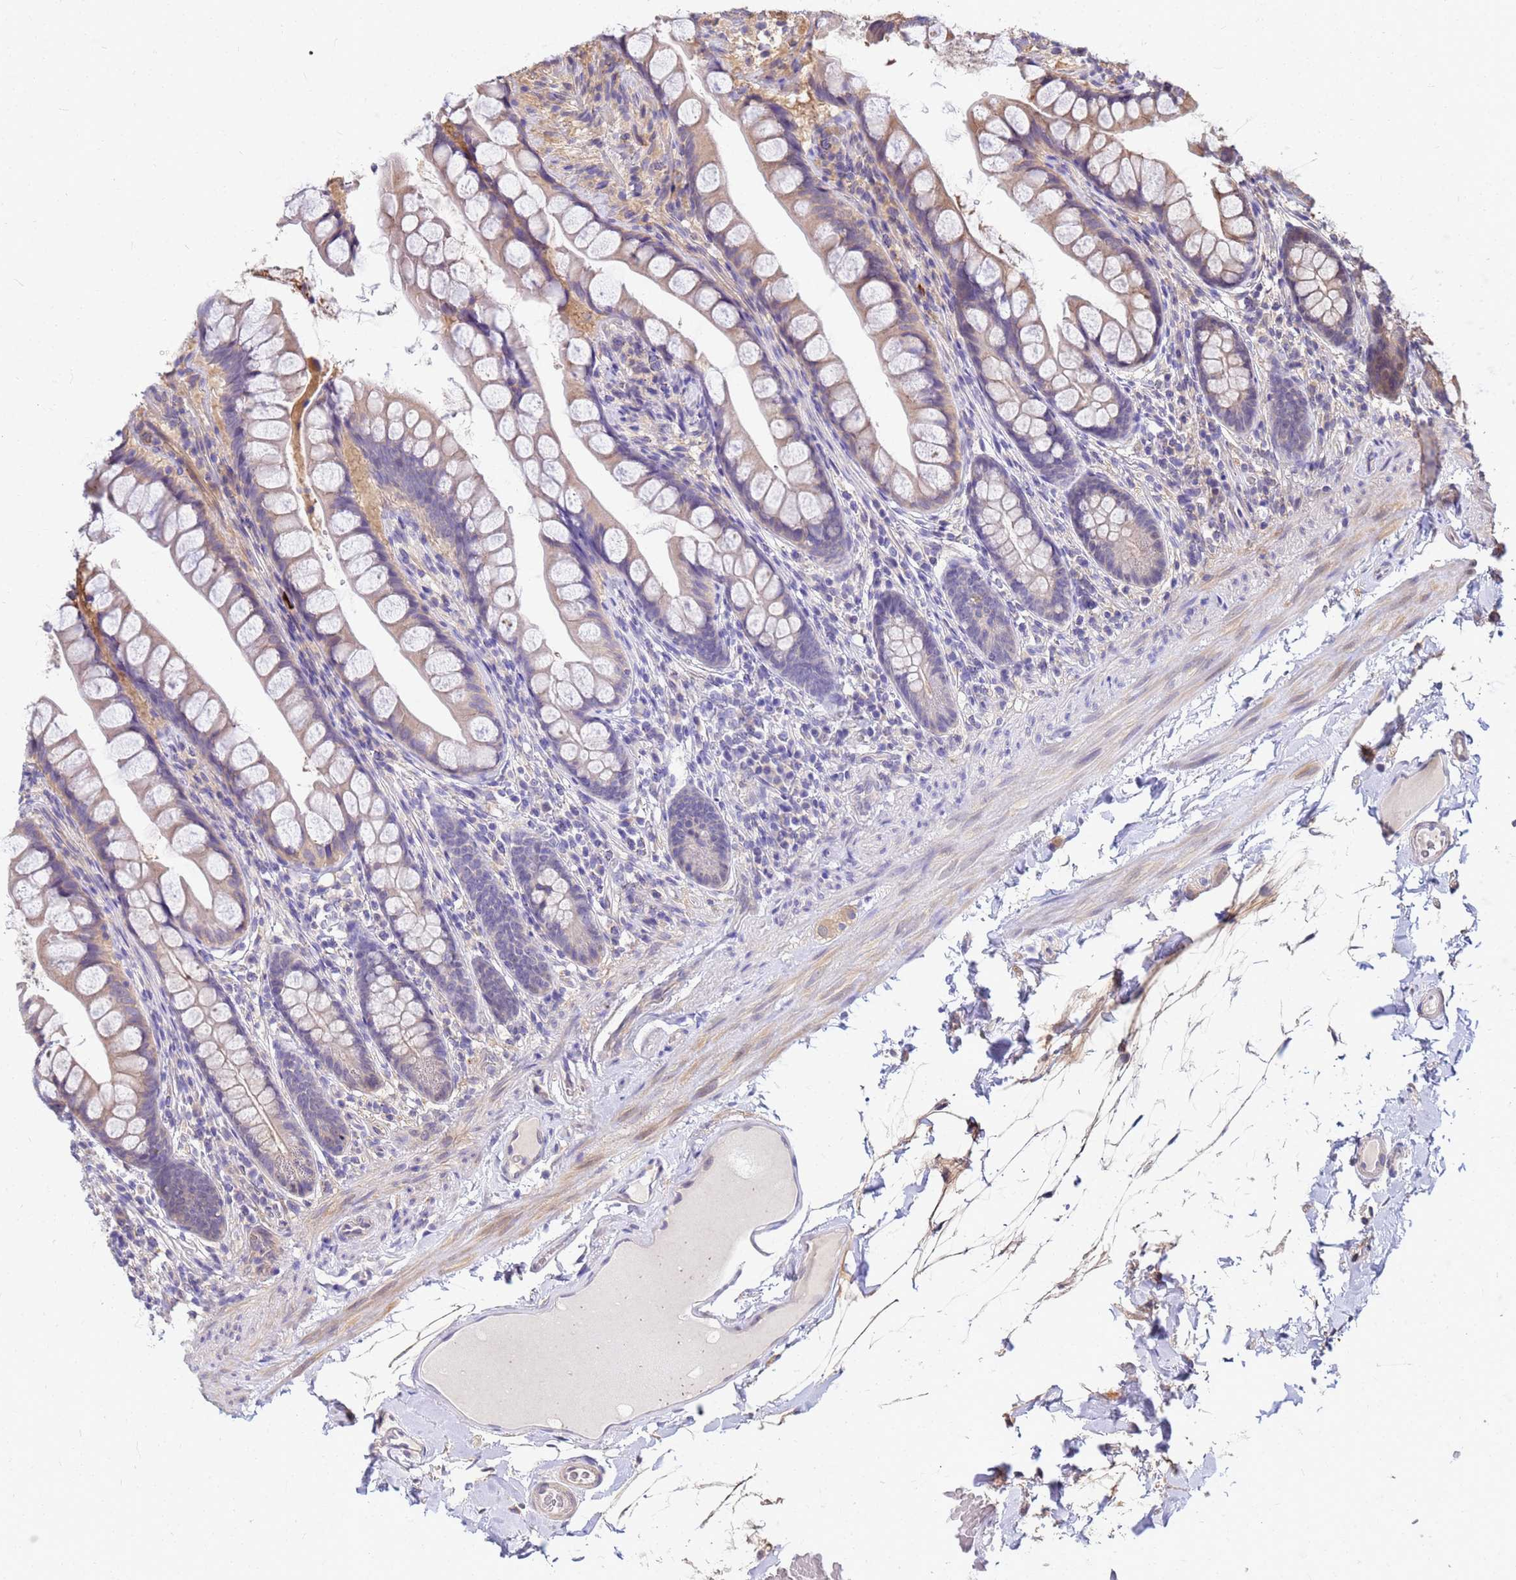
{"staining": {"intensity": "weak", "quantity": "25%-75%", "location": "cytoplasmic/membranous"}, "tissue": "small intestine", "cell_type": "Glandular cells", "image_type": "normal", "snomed": [{"axis": "morphology", "description": "Normal tissue, NOS"}, {"axis": "topography", "description": "Small intestine"}], "caption": "A brown stain shows weak cytoplasmic/membranous expression of a protein in glandular cells of unremarkable small intestine. (DAB = brown stain, brightfield microscopy at high magnification).", "gene": "DUS4L", "patient": {"sex": "male", "age": 70}}